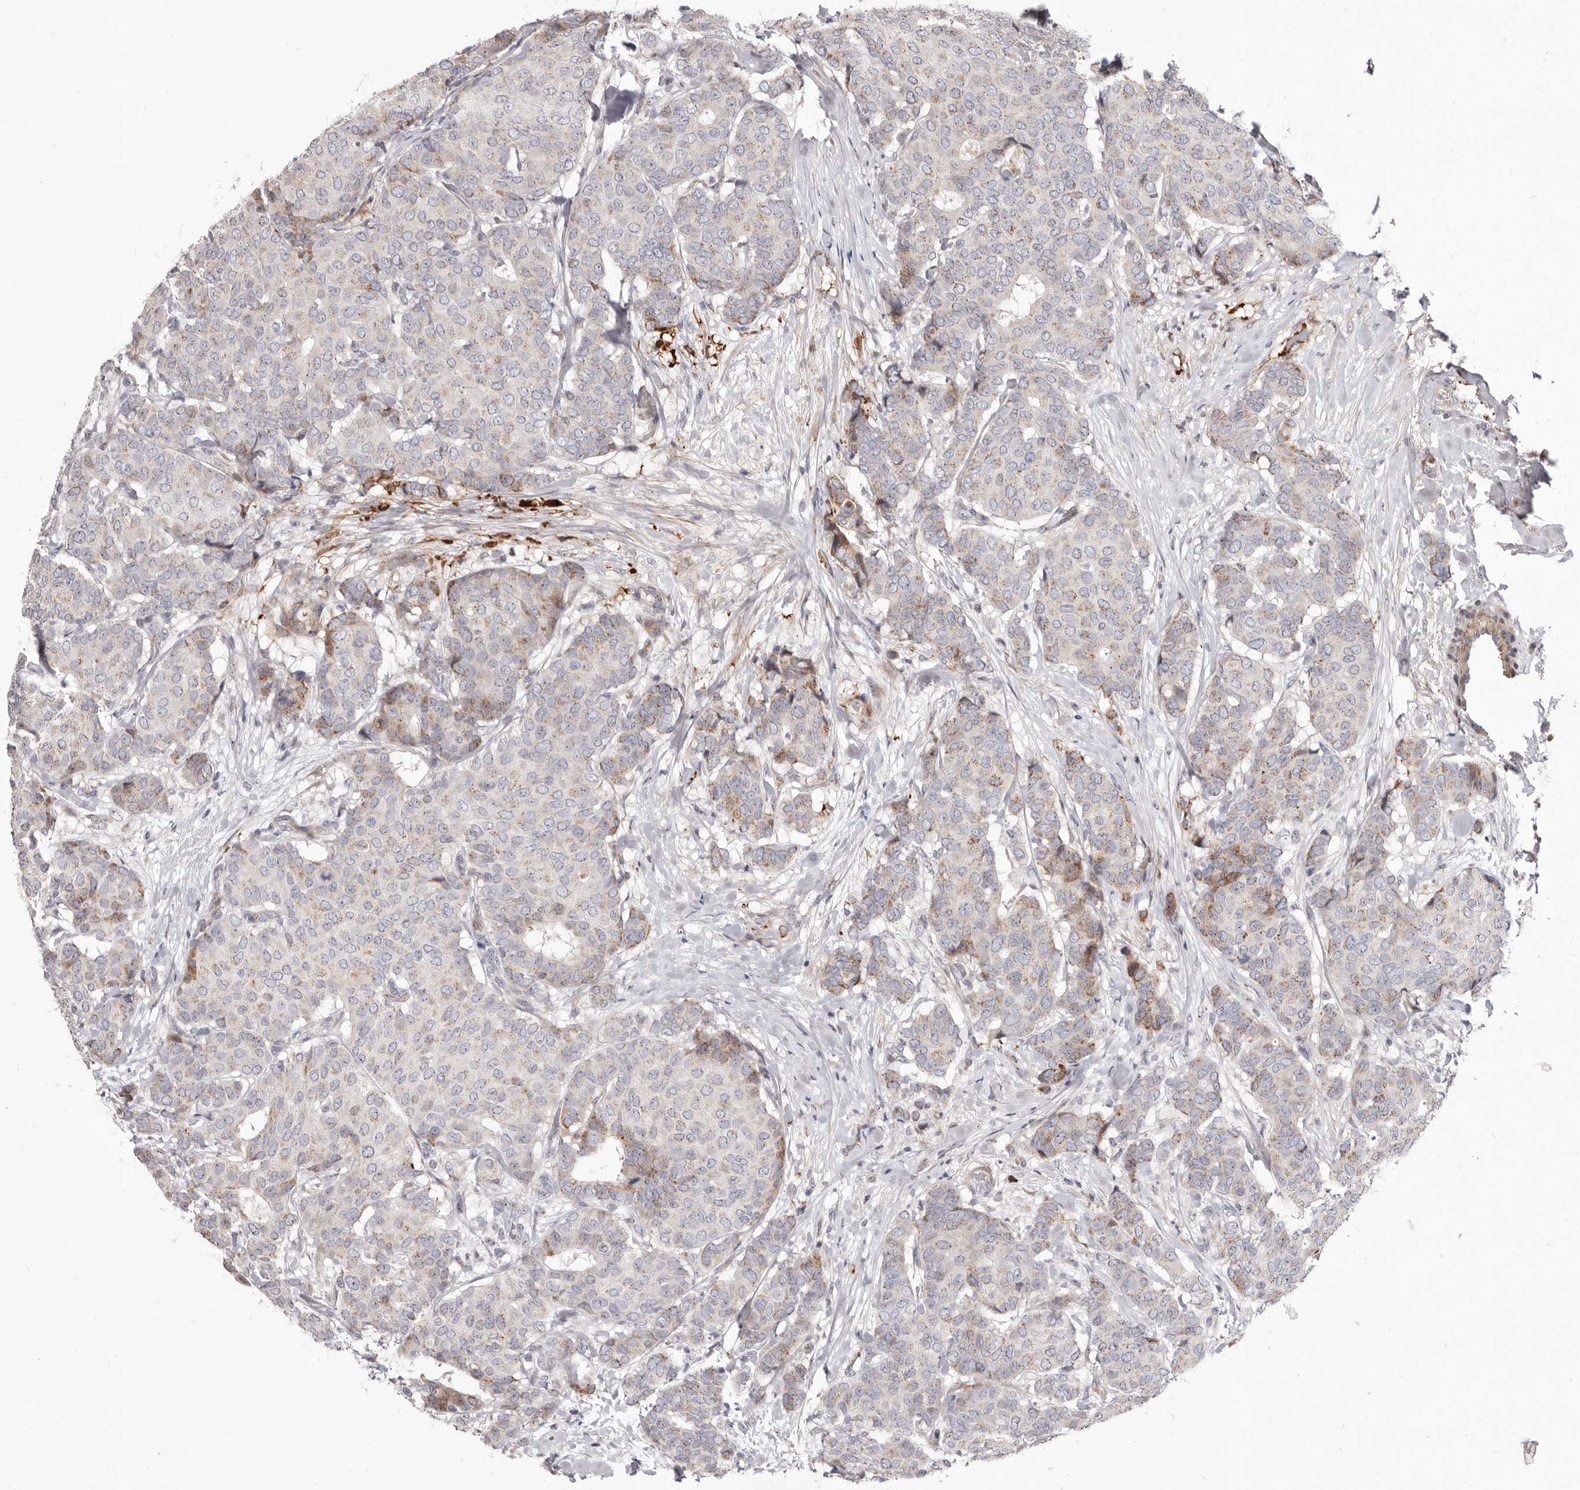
{"staining": {"intensity": "moderate", "quantity": "<25%", "location": "cytoplasmic/membranous"}, "tissue": "breast cancer", "cell_type": "Tumor cells", "image_type": "cancer", "snomed": [{"axis": "morphology", "description": "Duct carcinoma"}, {"axis": "topography", "description": "Breast"}], "caption": "Intraductal carcinoma (breast) stained with a brown dye demonstrates moderate cytoplasmic/membranous positive positivity in about <25% of tumor cells.", "gene": "NUBPL", "patient": {"sex": "female", "age": 75}}